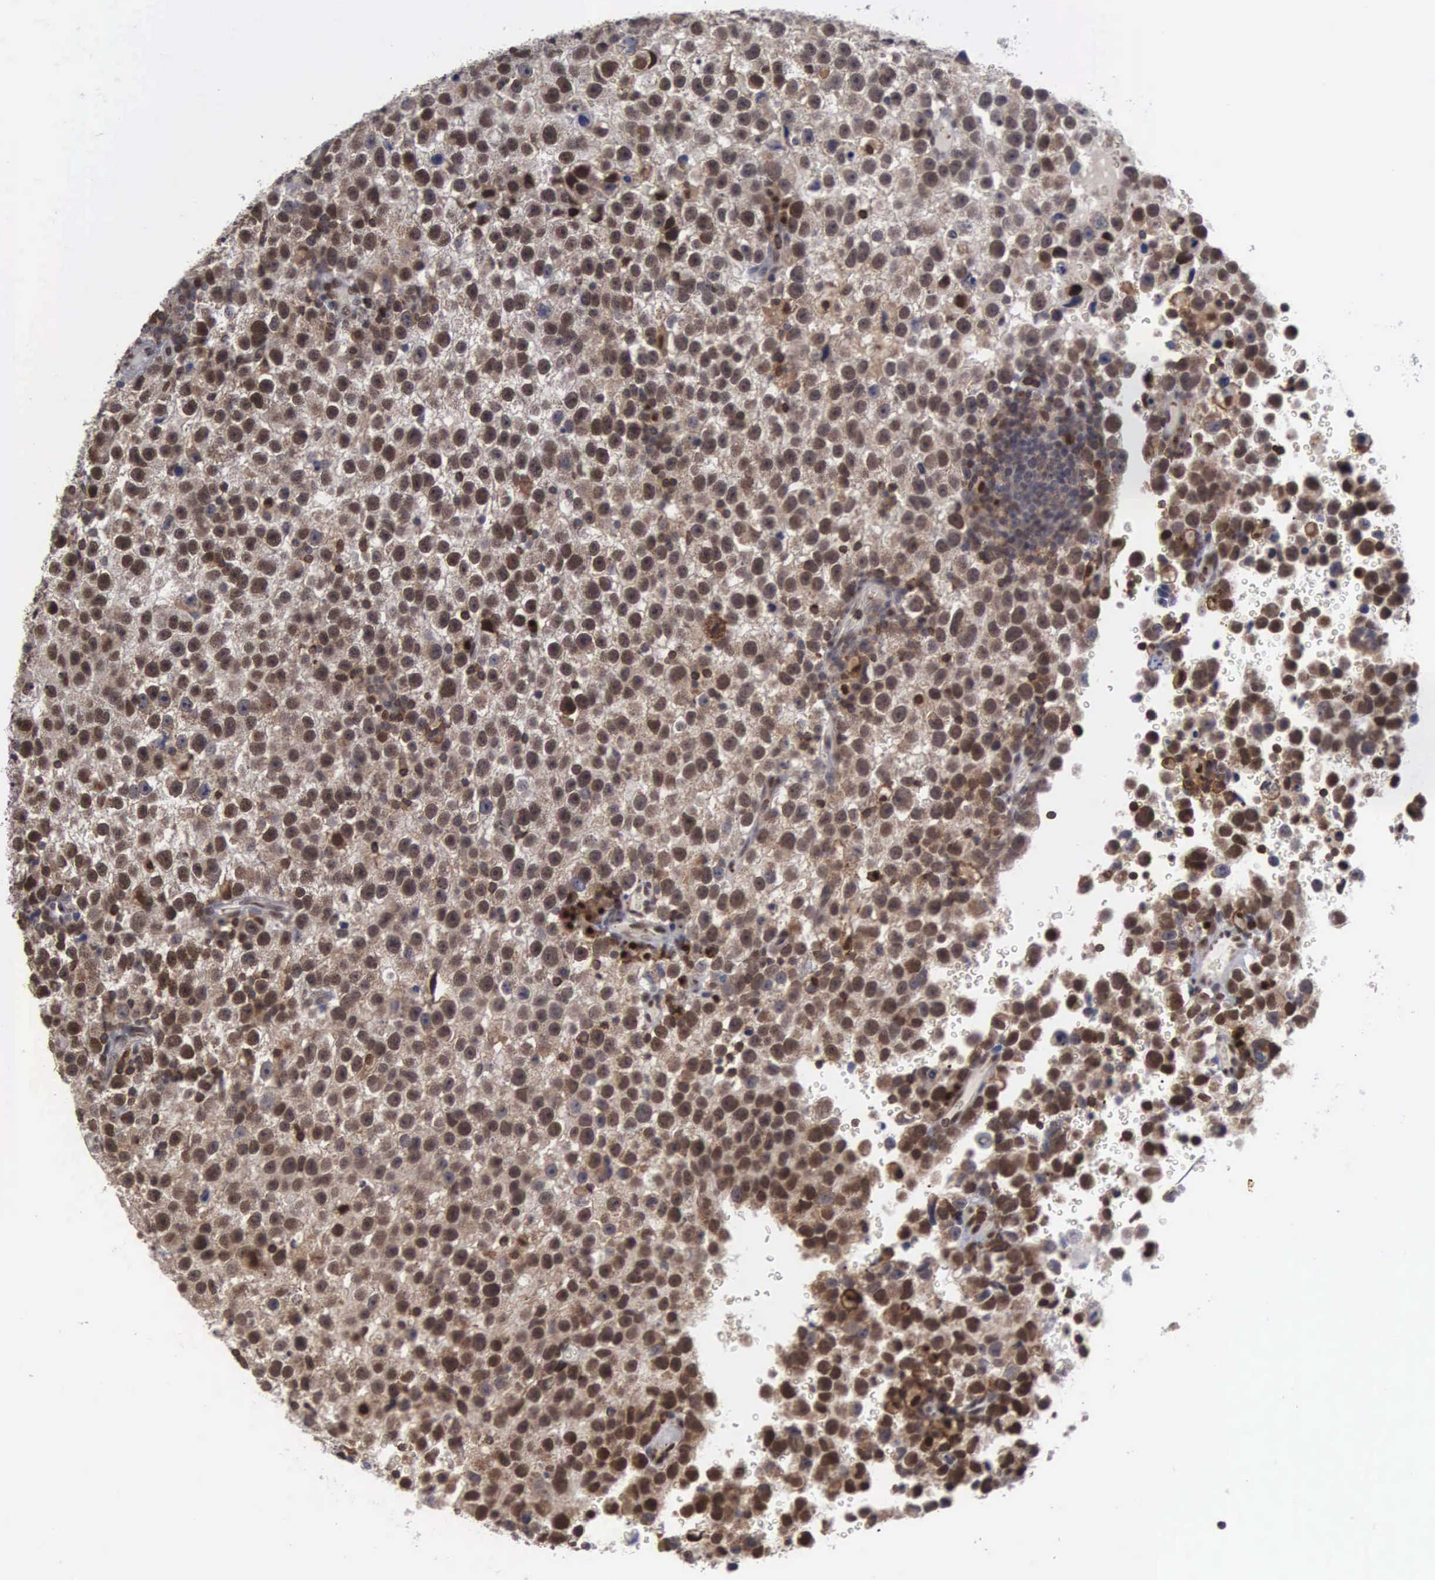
{"staining": {"intensity": "strong", "quantity": ">75%", "location": "nuclear"}, "tissue": "testis cancer", "cell_type": "Tumor cells", "image_type": "cancer", "snomed": [{"axis": "morphology", "description": "Seminoma, NOS"}, {"axis": "topography", "description": "Testis"}], "caption": "Testis cancer tissue exhibits strong nuclear staining in approximately >75% of tumor cells", "gene": "TRMT5", "patient": {"sex": "male", "age": 33}}